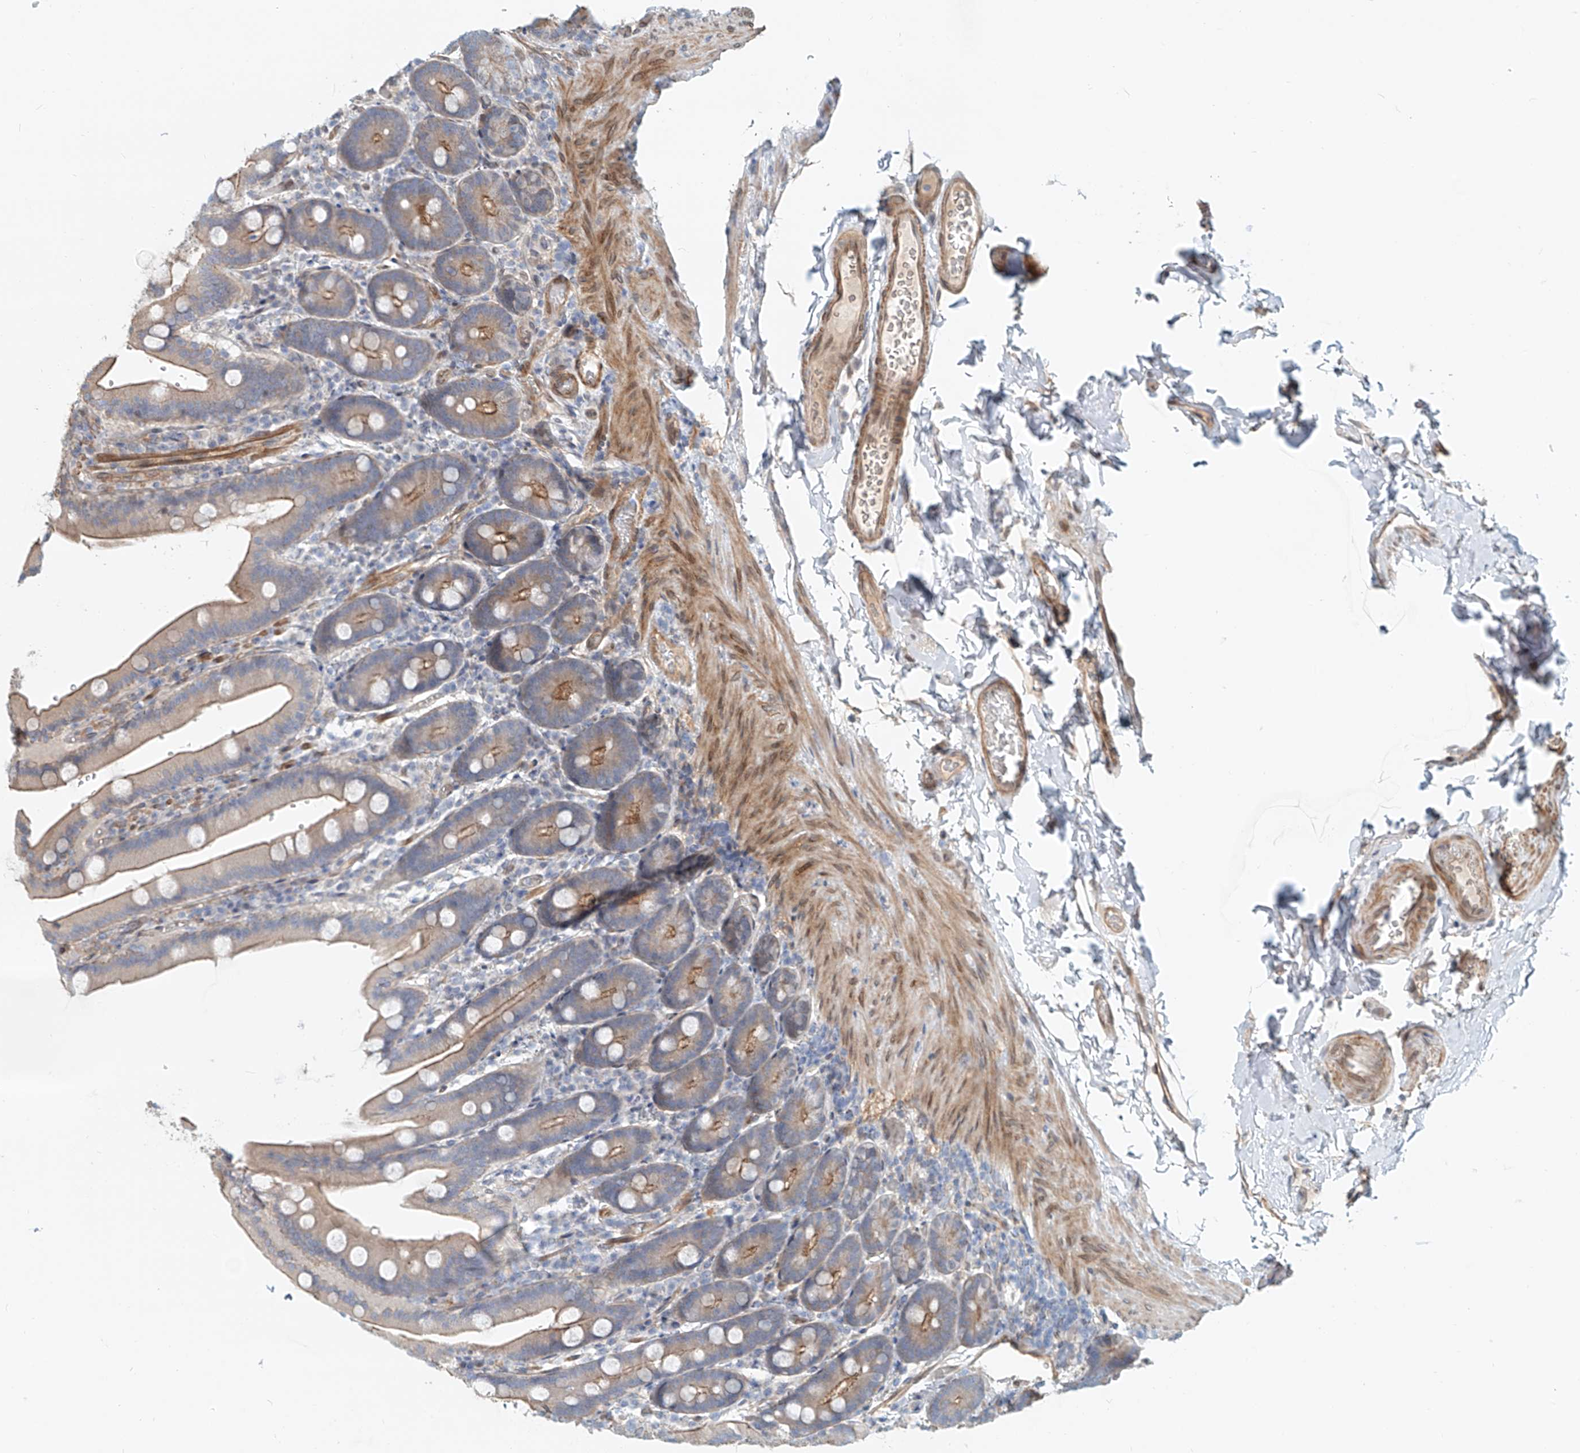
{"staining": {"intensity": "moderate", "quantity": "25%-75%", "location": "cytoplasmic/membranous"}, "tissue": "duodenum", "cell_type": "Glandular cells", "image_type": "normal", "snomed": [{"axis": "morphology", "description": "Normal tissue, NOS"}, {"axis": "topography", "description": "Duodenum"}], "caption": "Immunohistochemistry (IHC) (DAB) staining of unremarkable duodenum displays moderate cytoplasmic/membranous protein positivity in about 25%-75% of glandular cells.", "gene": "SASH1", "patient": {"sex": "female", "age": 62}}